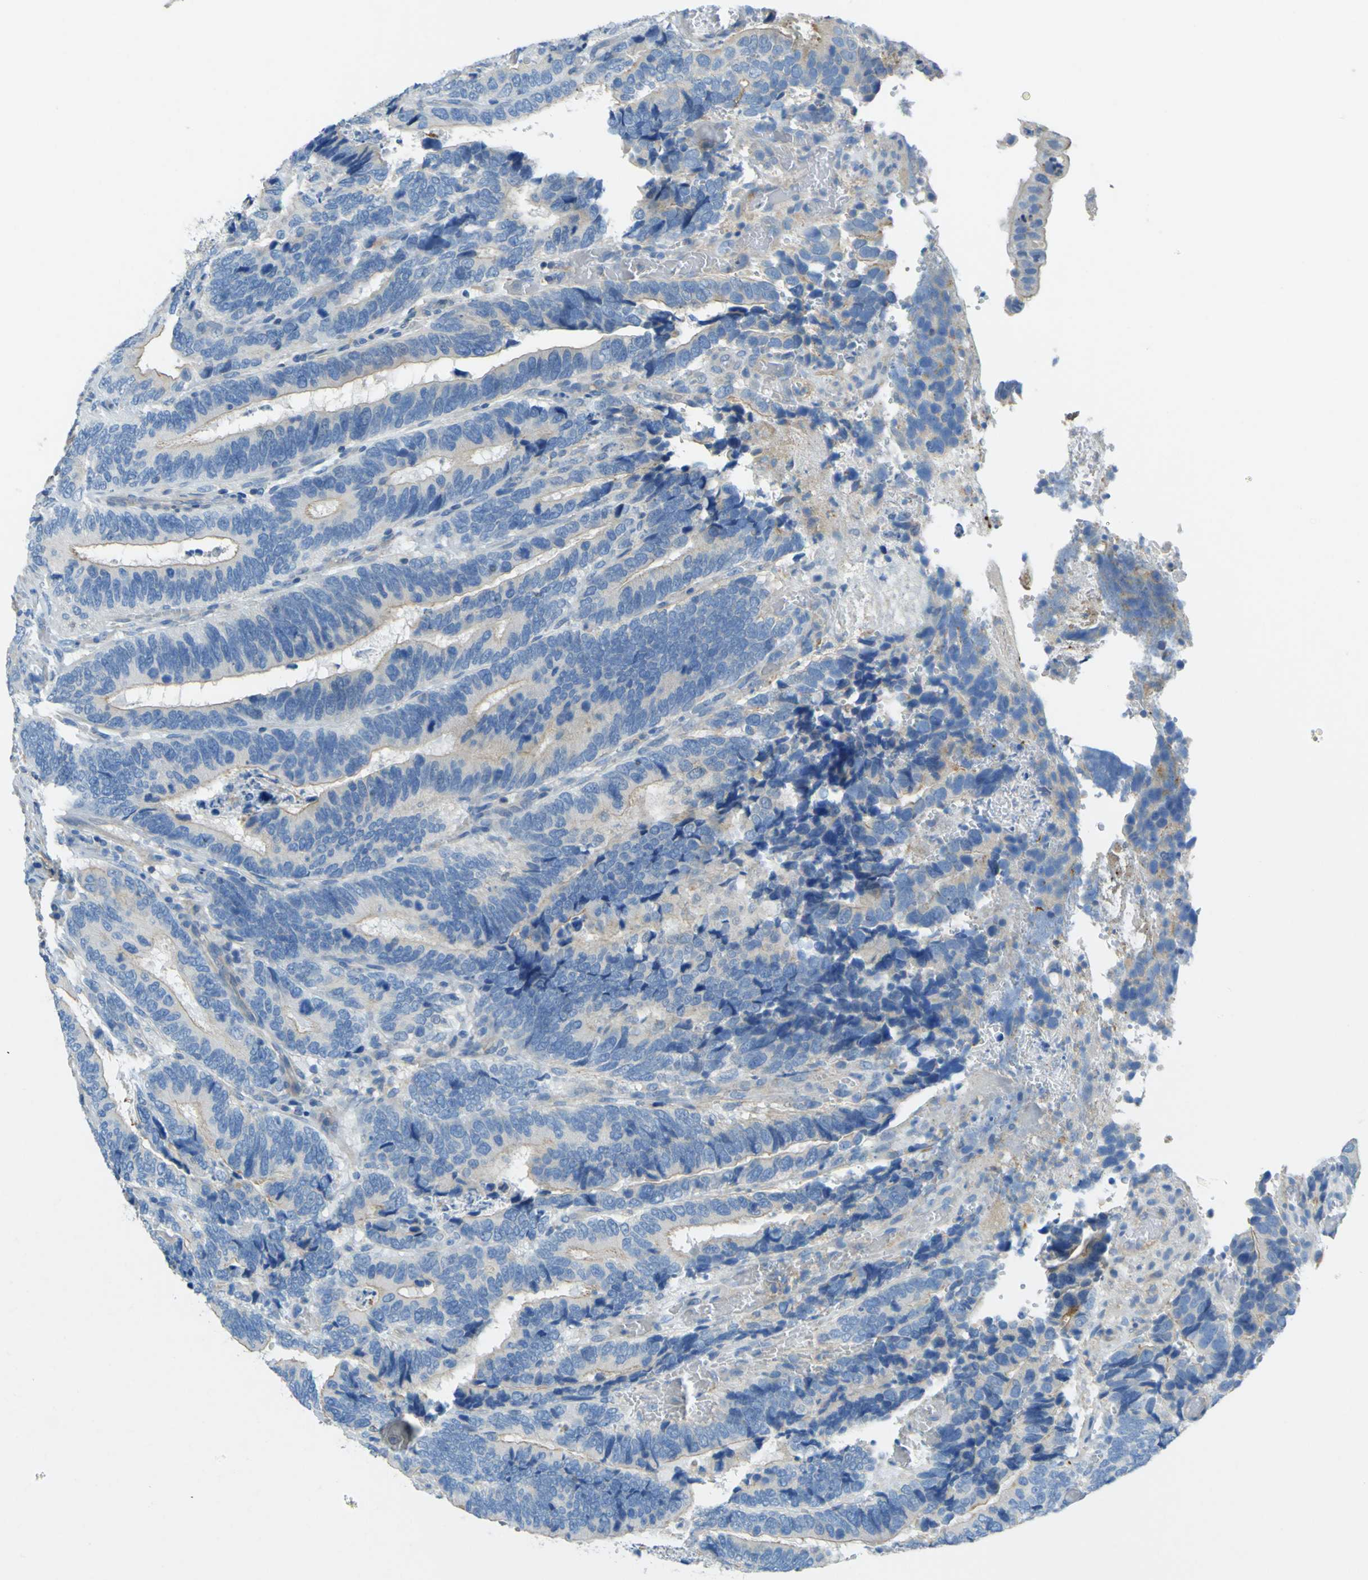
{"staining": {"intensity": "weak", "quantity": ">75%", "location": "cytoplasmic/membranous"}, "tissue": "colorectal cancer", "cell_type": "Tumor cells", "image_type": "cancer", "snomed": [{"axis": "morphology", "description": "Adenocarcinoma, NOS"}, {"axis": "topography", "description": "Colon"}], "caption": "There is low levels of weak cytoplasmic/membranous staining in tumor cells of colorectal cancer (adenocarcinoma), as demonstrated by immunohistochemical staining (brown color).", "gene": "OGN", "patient": {"sex": "male", "age": 72}}